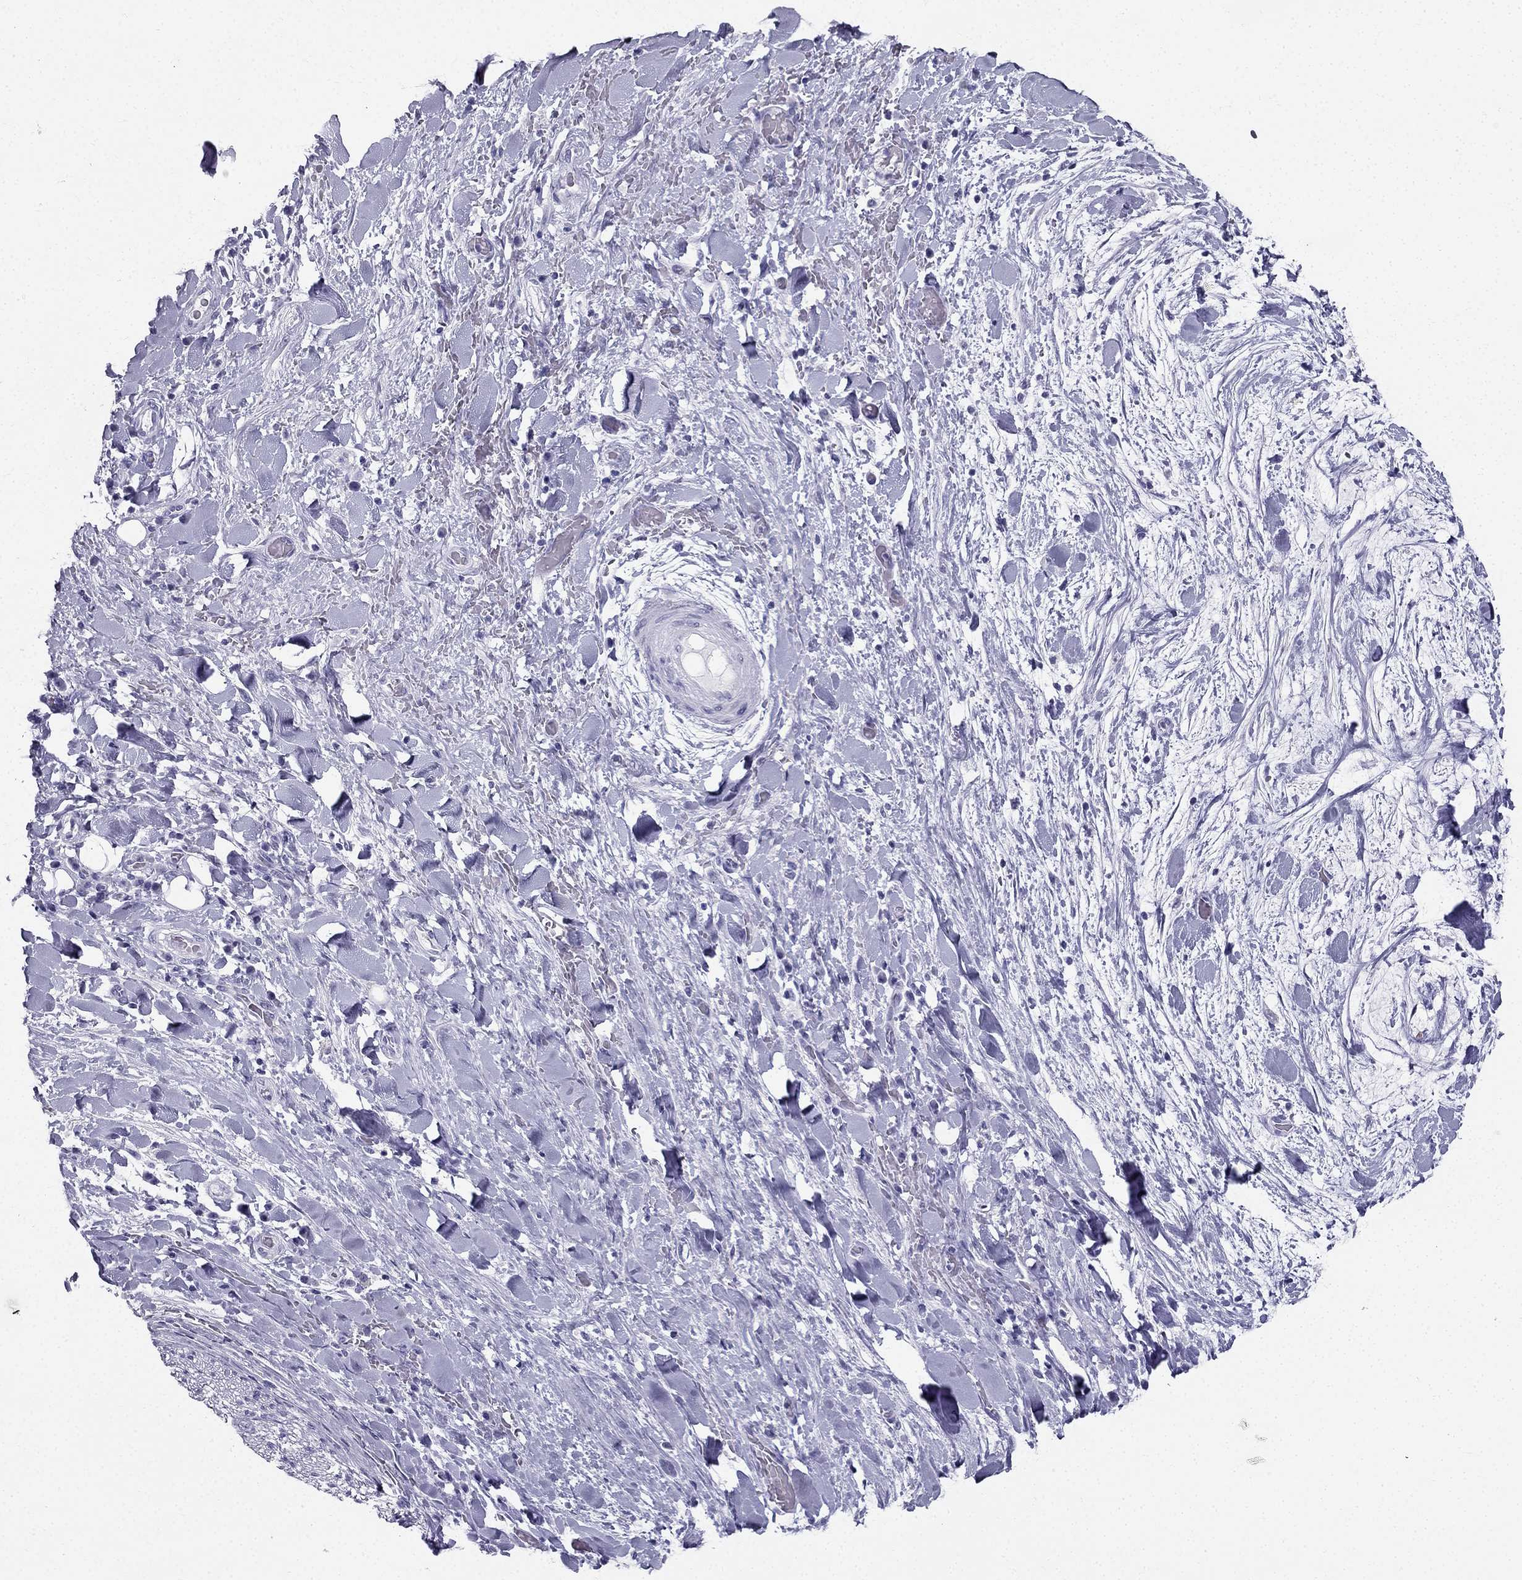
{"staining": {"intensity": "negative", "quantity": "none", "location": "none"}, "tissue": "liver cancer", "cell_type": "Tumor cells", "image_type": "cancer", "snomed": [{"axis": "morphology", "description": "Cholangiocarcinoma"}, {"axis": "topography", "description": "Liver"}], "caption": "Cholangiocarcinoma (liver) was stained to show a protein in brown. There is no significant positivity in tumor cells. (DAB (3,3'-diaminobenzidine) immunohistochemistry (IHC) with hematoxylin counter stain).", "gene": "TFF3", "patient": {"sex": "female", "age": 73}}